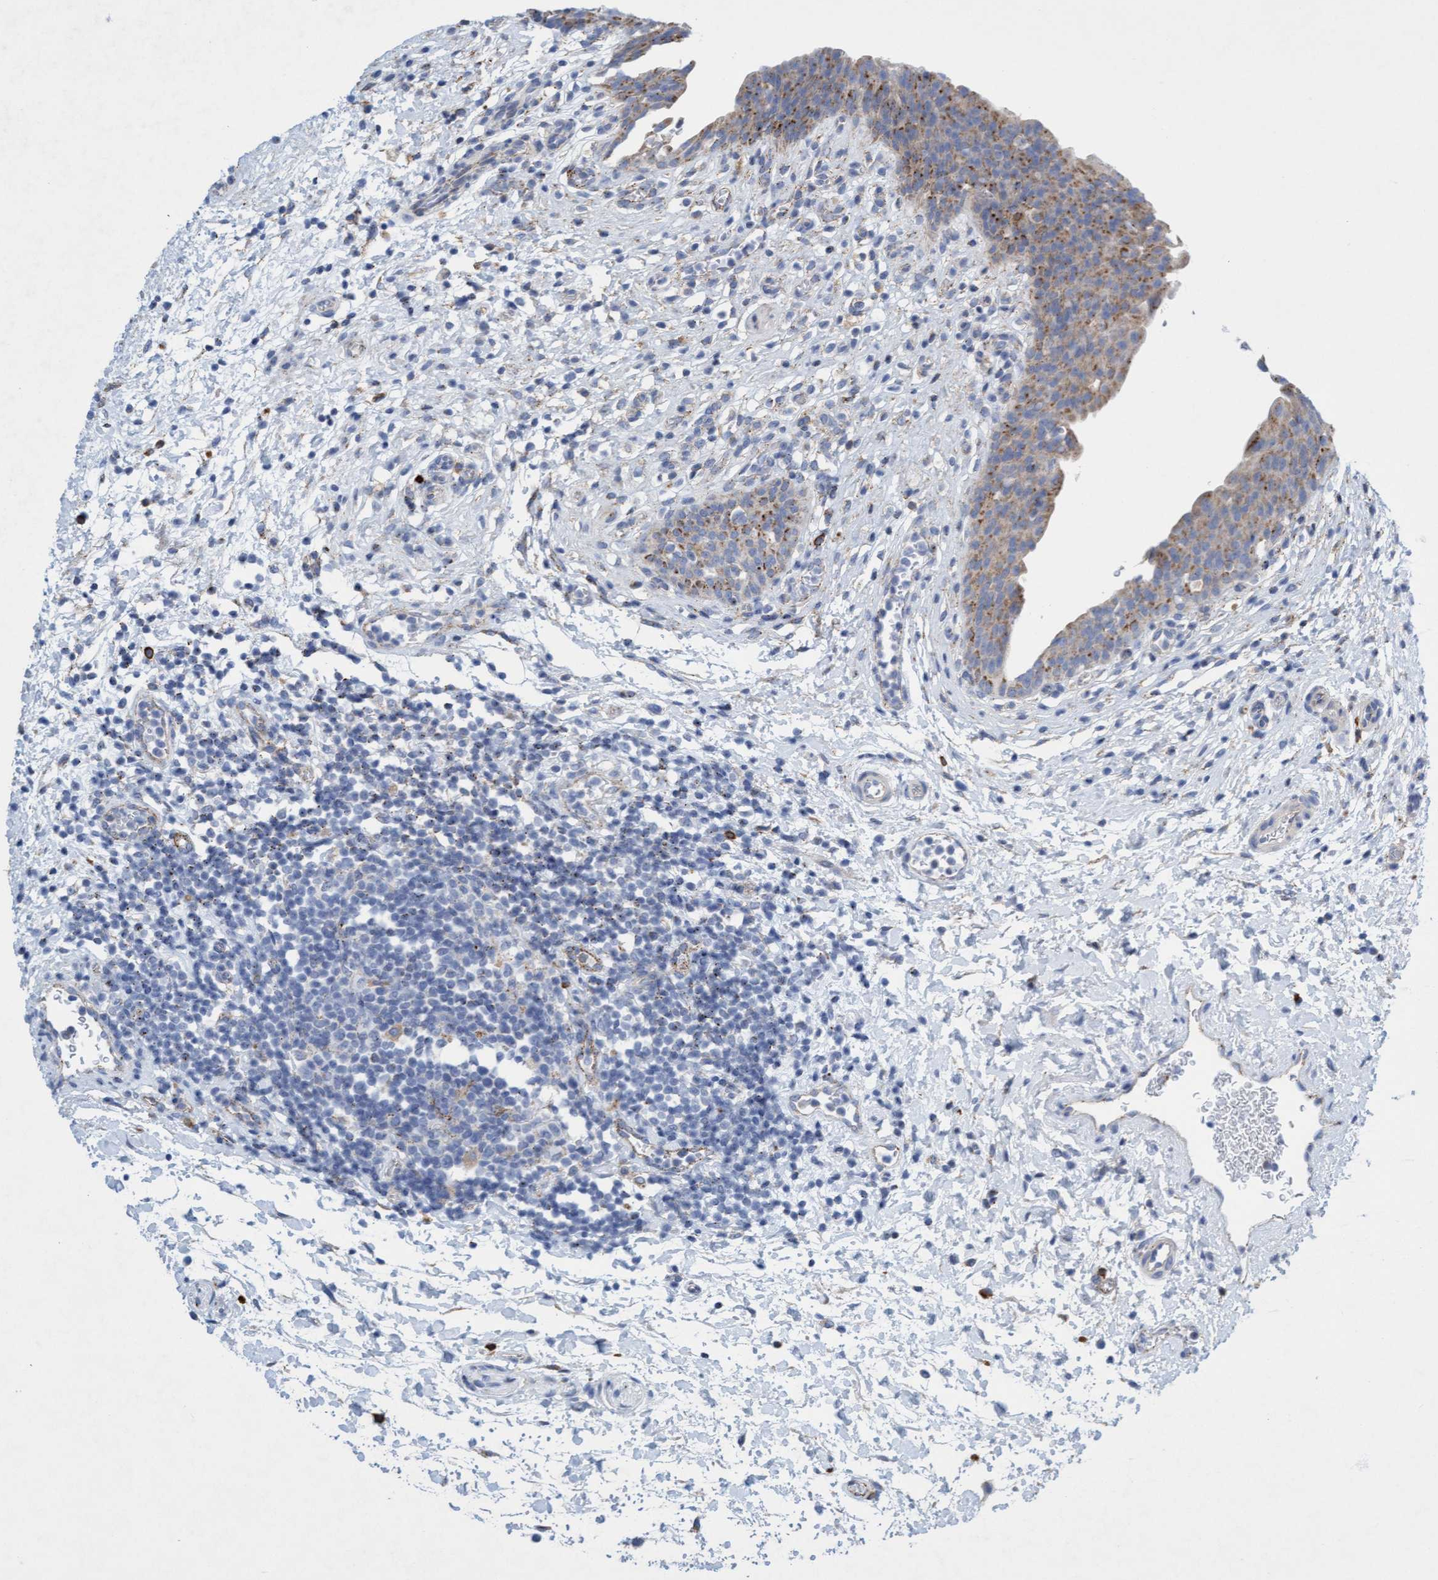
{"staining": {"intensity": "moderate", "quantity": "25%-75%", "location": "cytoplasmic/membranous"}, "tissue": "urinary bladder", "cell_type": "Urothelial cells", "image_type": "normal", "snomed": [{"axis": "morphology", "description": "Normal tissue, NOS"}, {"axis": "topography", "description": "Urinary bladder"}], "caption": "The histopathology image displays a brown stain indicating the presence of a protein in the cytoplasmic/membranous of urothelial cells in urinary bladder. (Stains: DAB in brown, nuclei in blue, Microscopy: brightfield microscopy at high magnification).", "gene": "SGSH", "patient": {"sex": "male", "age": 37}}